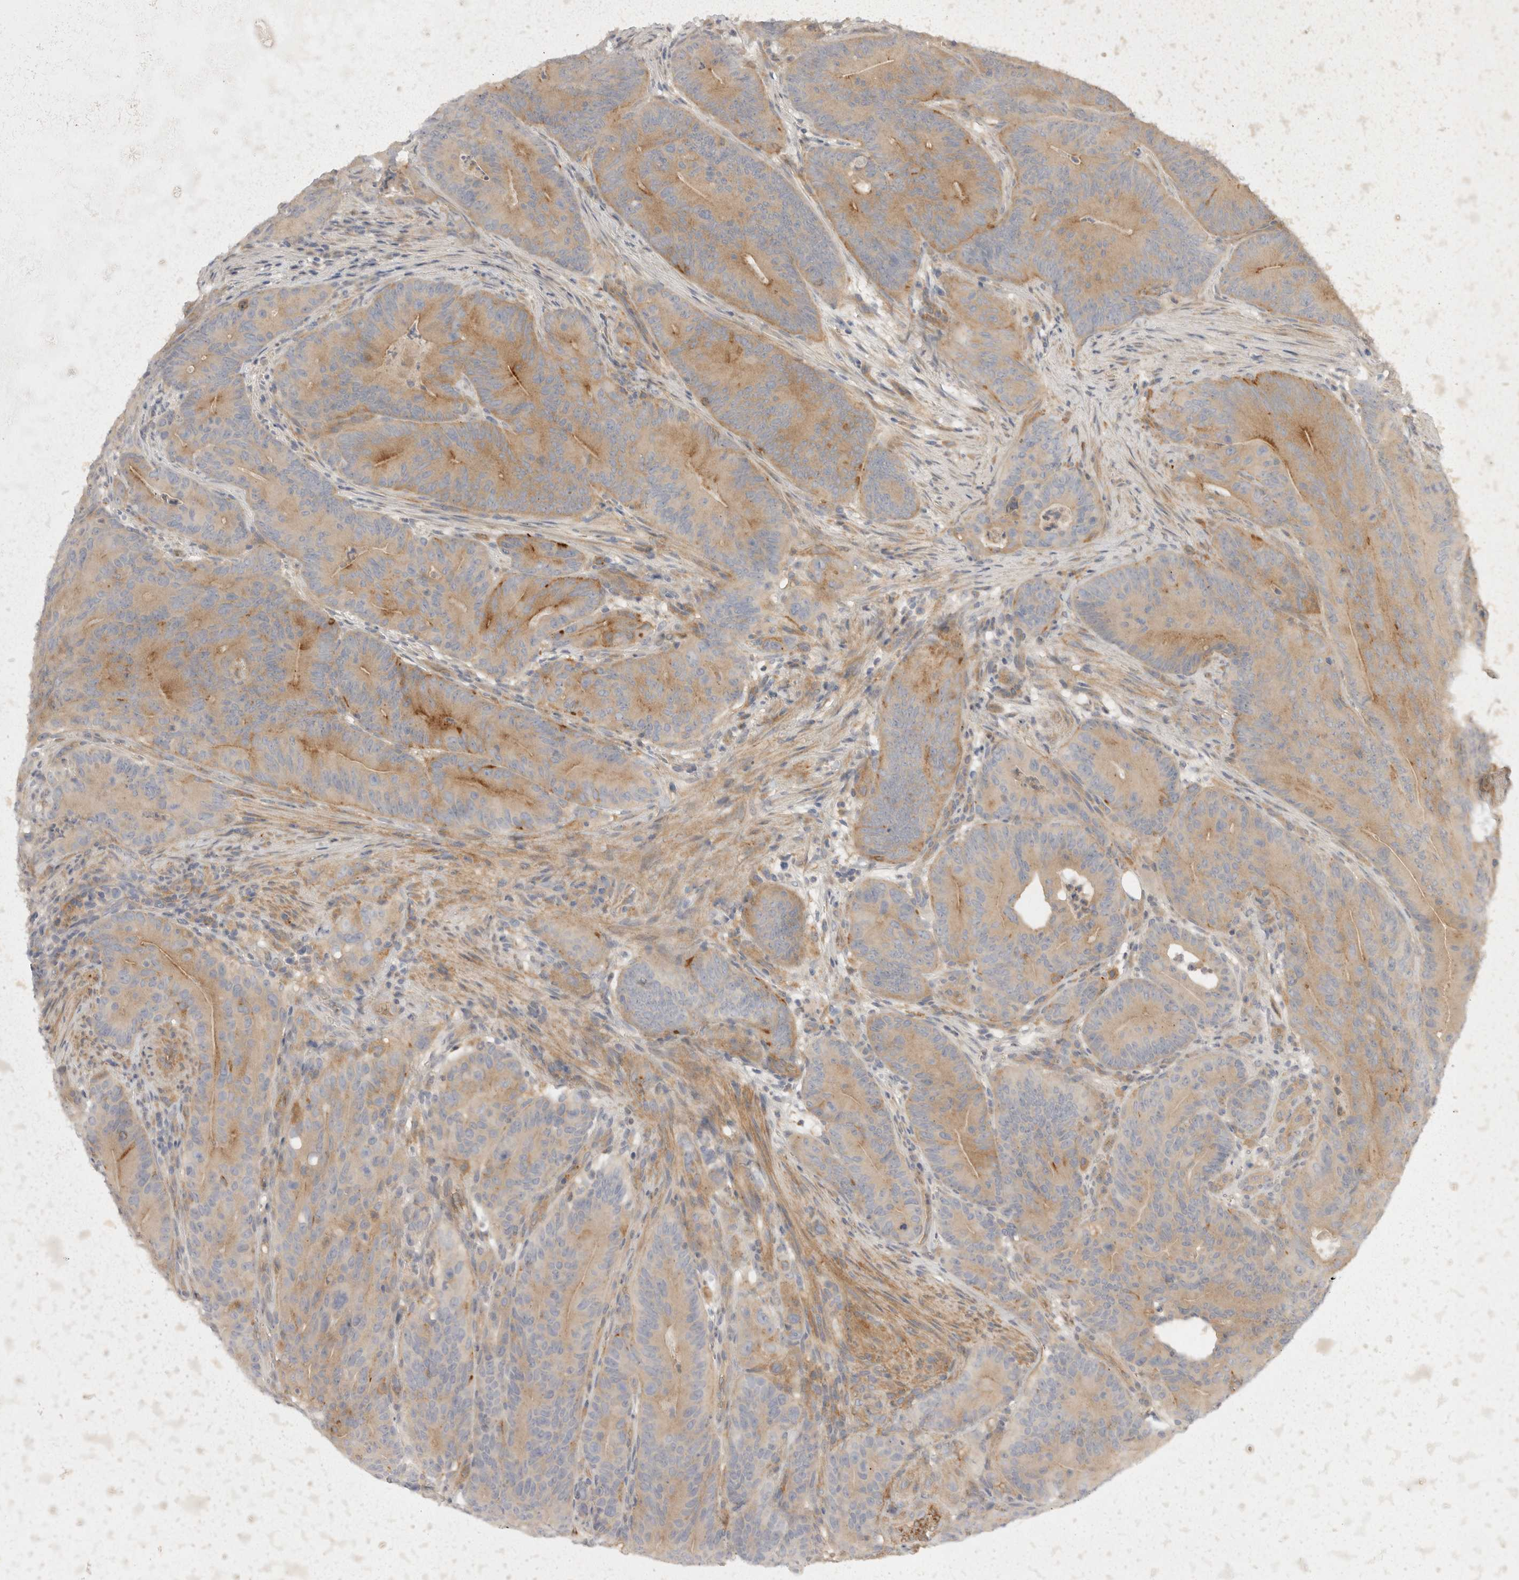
{"staining": {"intensity": "moderate", "quantity": "25%-75%", "location": "cytoplasmic/membranous"}, "tissue": "colorectal cancer", "cell_type": "Tumor cells", "image_type": "cancer", "snomed": [{"axis": "morphology", "description": "Normal tissue, NOS"}, {"axis": "topography", "description": "Colon"}], "caption": "Colorectal cancer stained with DAB (3,3'-diaminobenzidine) IHC demonstrates medium levels of moderate cytoplasmic/membranous staining in about 25%-75% of tumor cells.", "gene": "TOM1L2", "patient": {"sex": "female", "age": 82}}